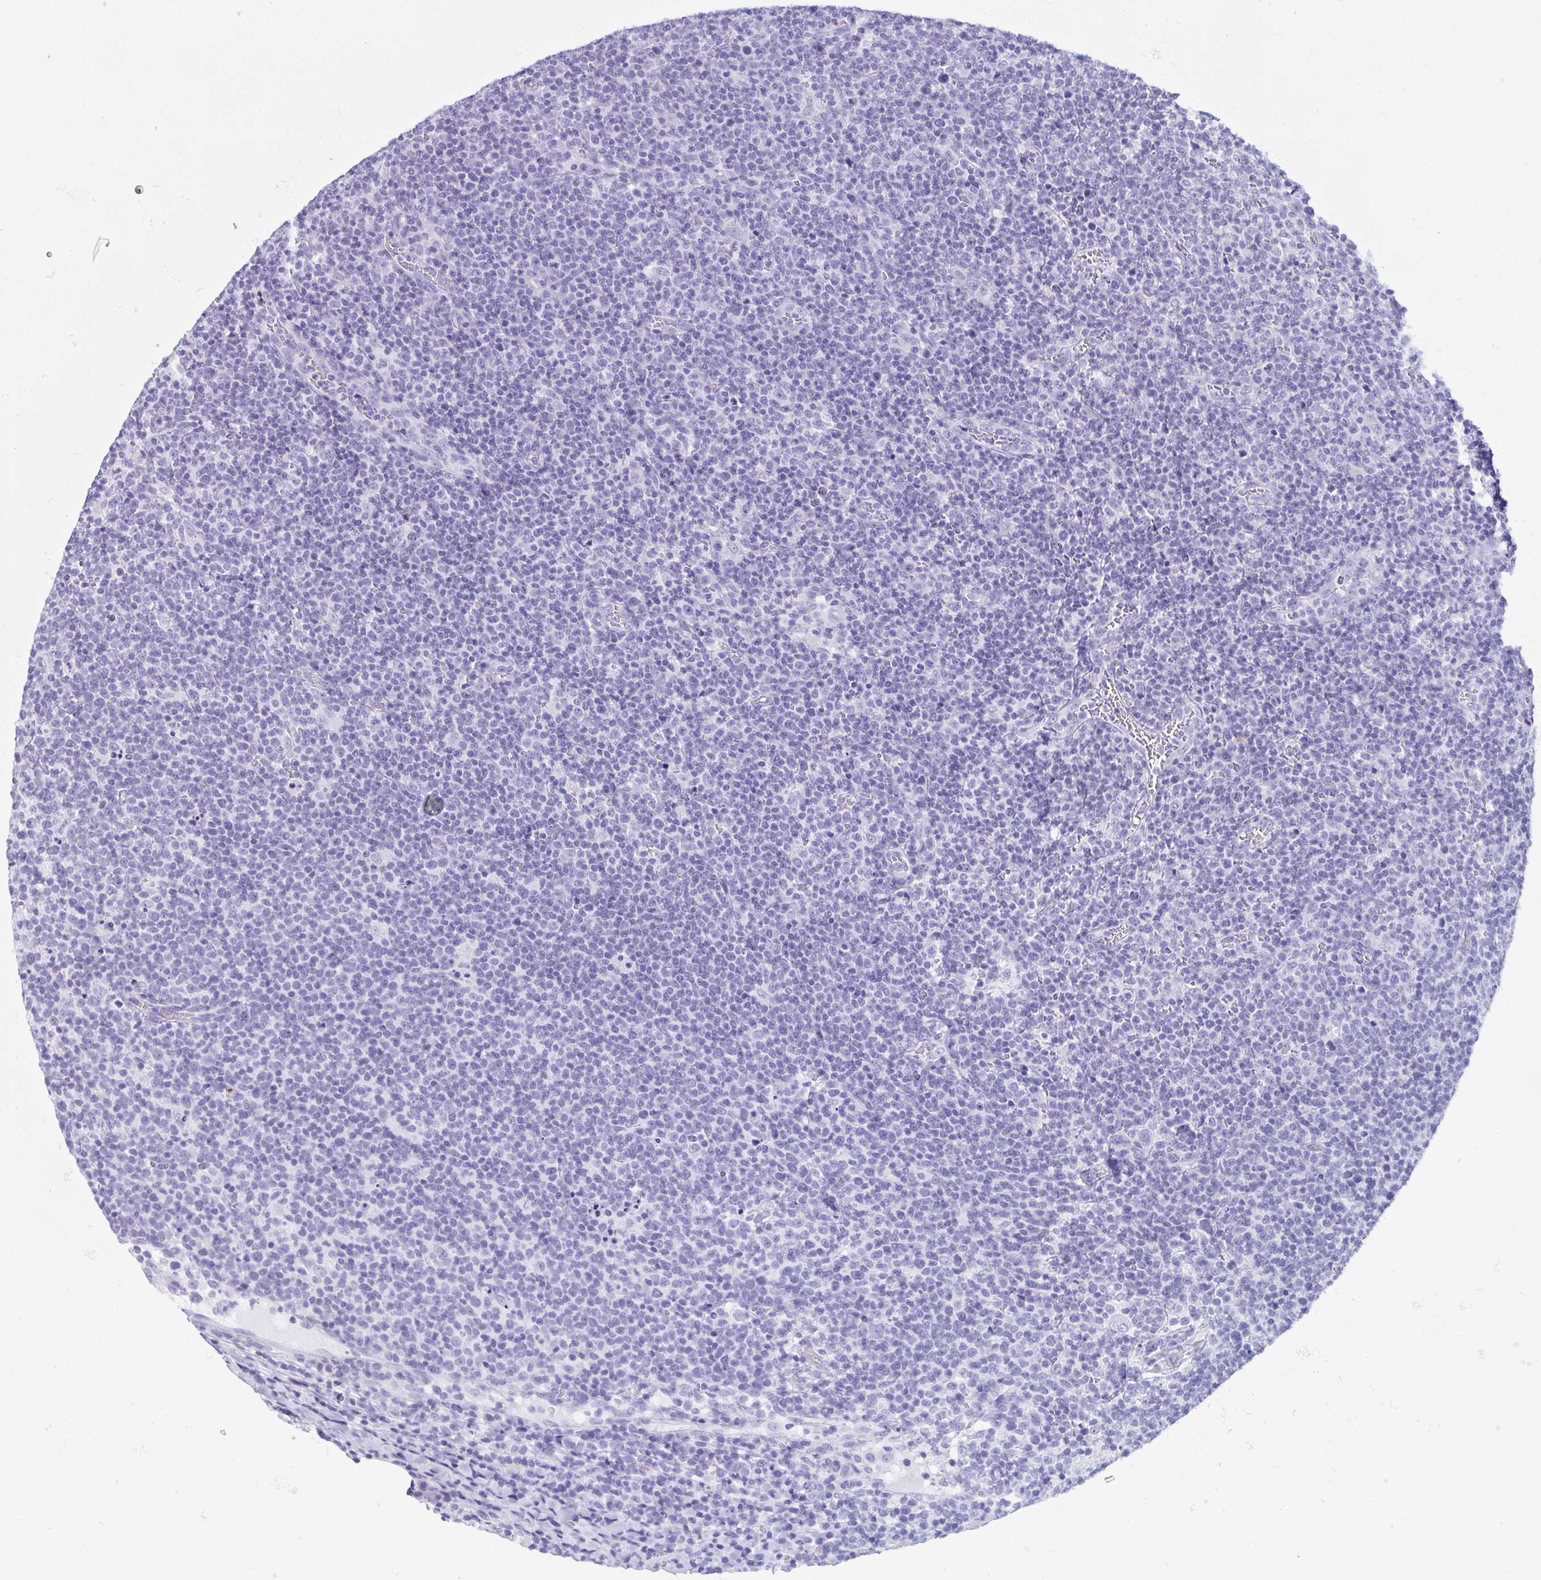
{"staining": {"intensity": "negative", "quantity": "none", "location": "none"}, "tissue": "lymphoma", "cell_type": "Tumor cells", "image_type": "cancer", "snomed": [{"axis": "morphology", "description": "Malignant lymphoma, non-Hodgkin's type, High grade"}, {"axis": "topography", "description": "Lymph node"}], "caption": "This micrograph is of lymphoma stained with immunohistochemistry to label a protein in brown with the nuclei are counter-stained blue. There is no staining in tumor cells.", "gene": "LTF", "patient": {"sex": "male", "age": 61}}